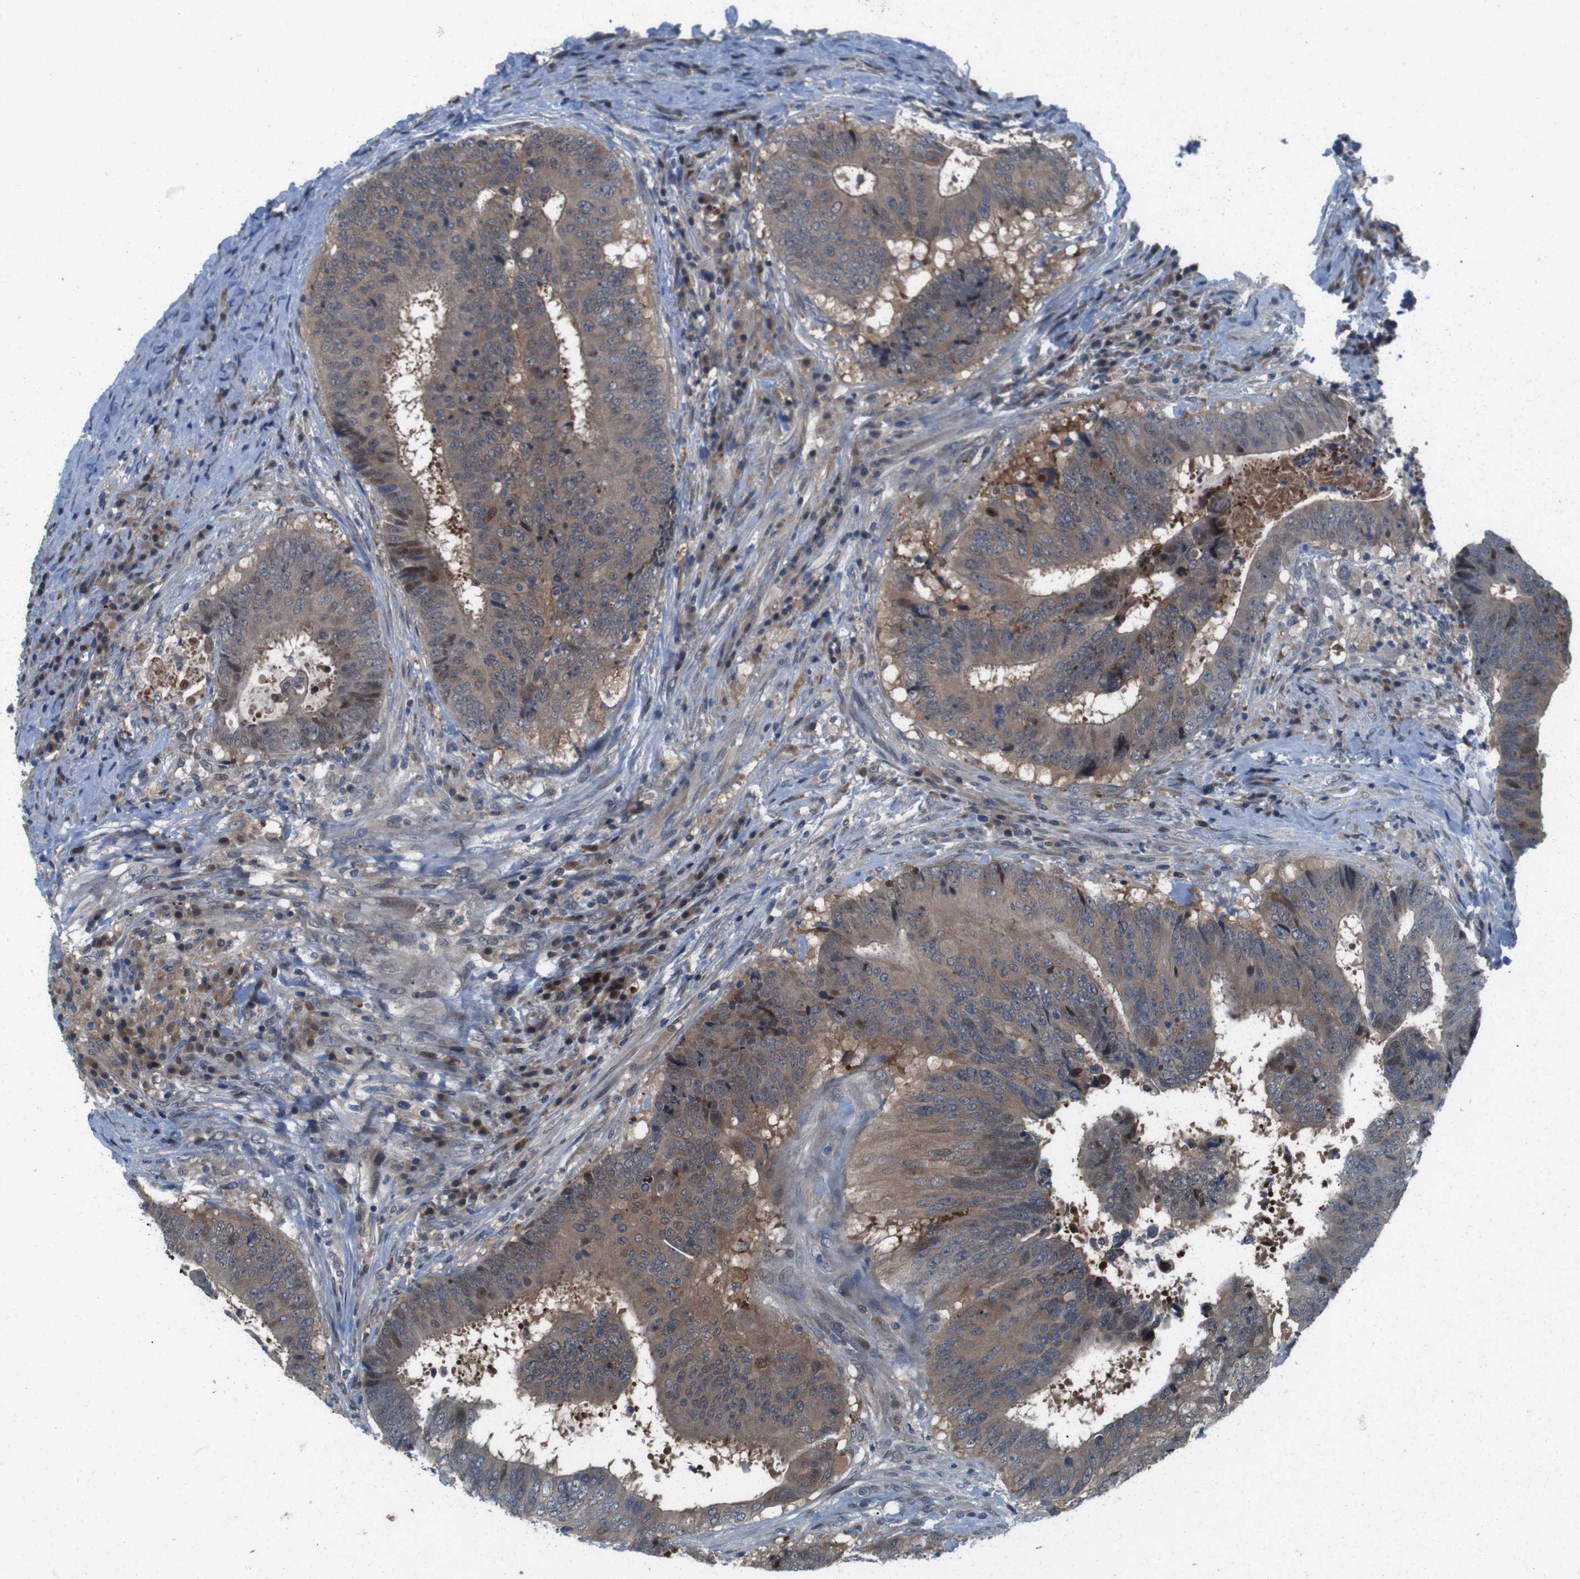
{"staining": {"intensity": "moderate", "quantity": ">75%", "location": "cytoplasmic/membranous"}, "tissue": "colorectal cancer", "cell_type": "Tumor cells", "image_type": "cancer", "snomed": [{"axis": "morphology", "description": "Adenocarcinoma, NOS"}, {"axis": "topography", "description": "Rectum"}], "caption": "Protein expression analysis of colorectal adenocarcinoma reveals moderate cytoplasmic/membranous expression in about >75% of tumor cells. The protein of interest is shown in brown color, while the nuclei are stained blue.", "gene": "LRP5", "patient": {"sex": "male", "age": 72}}